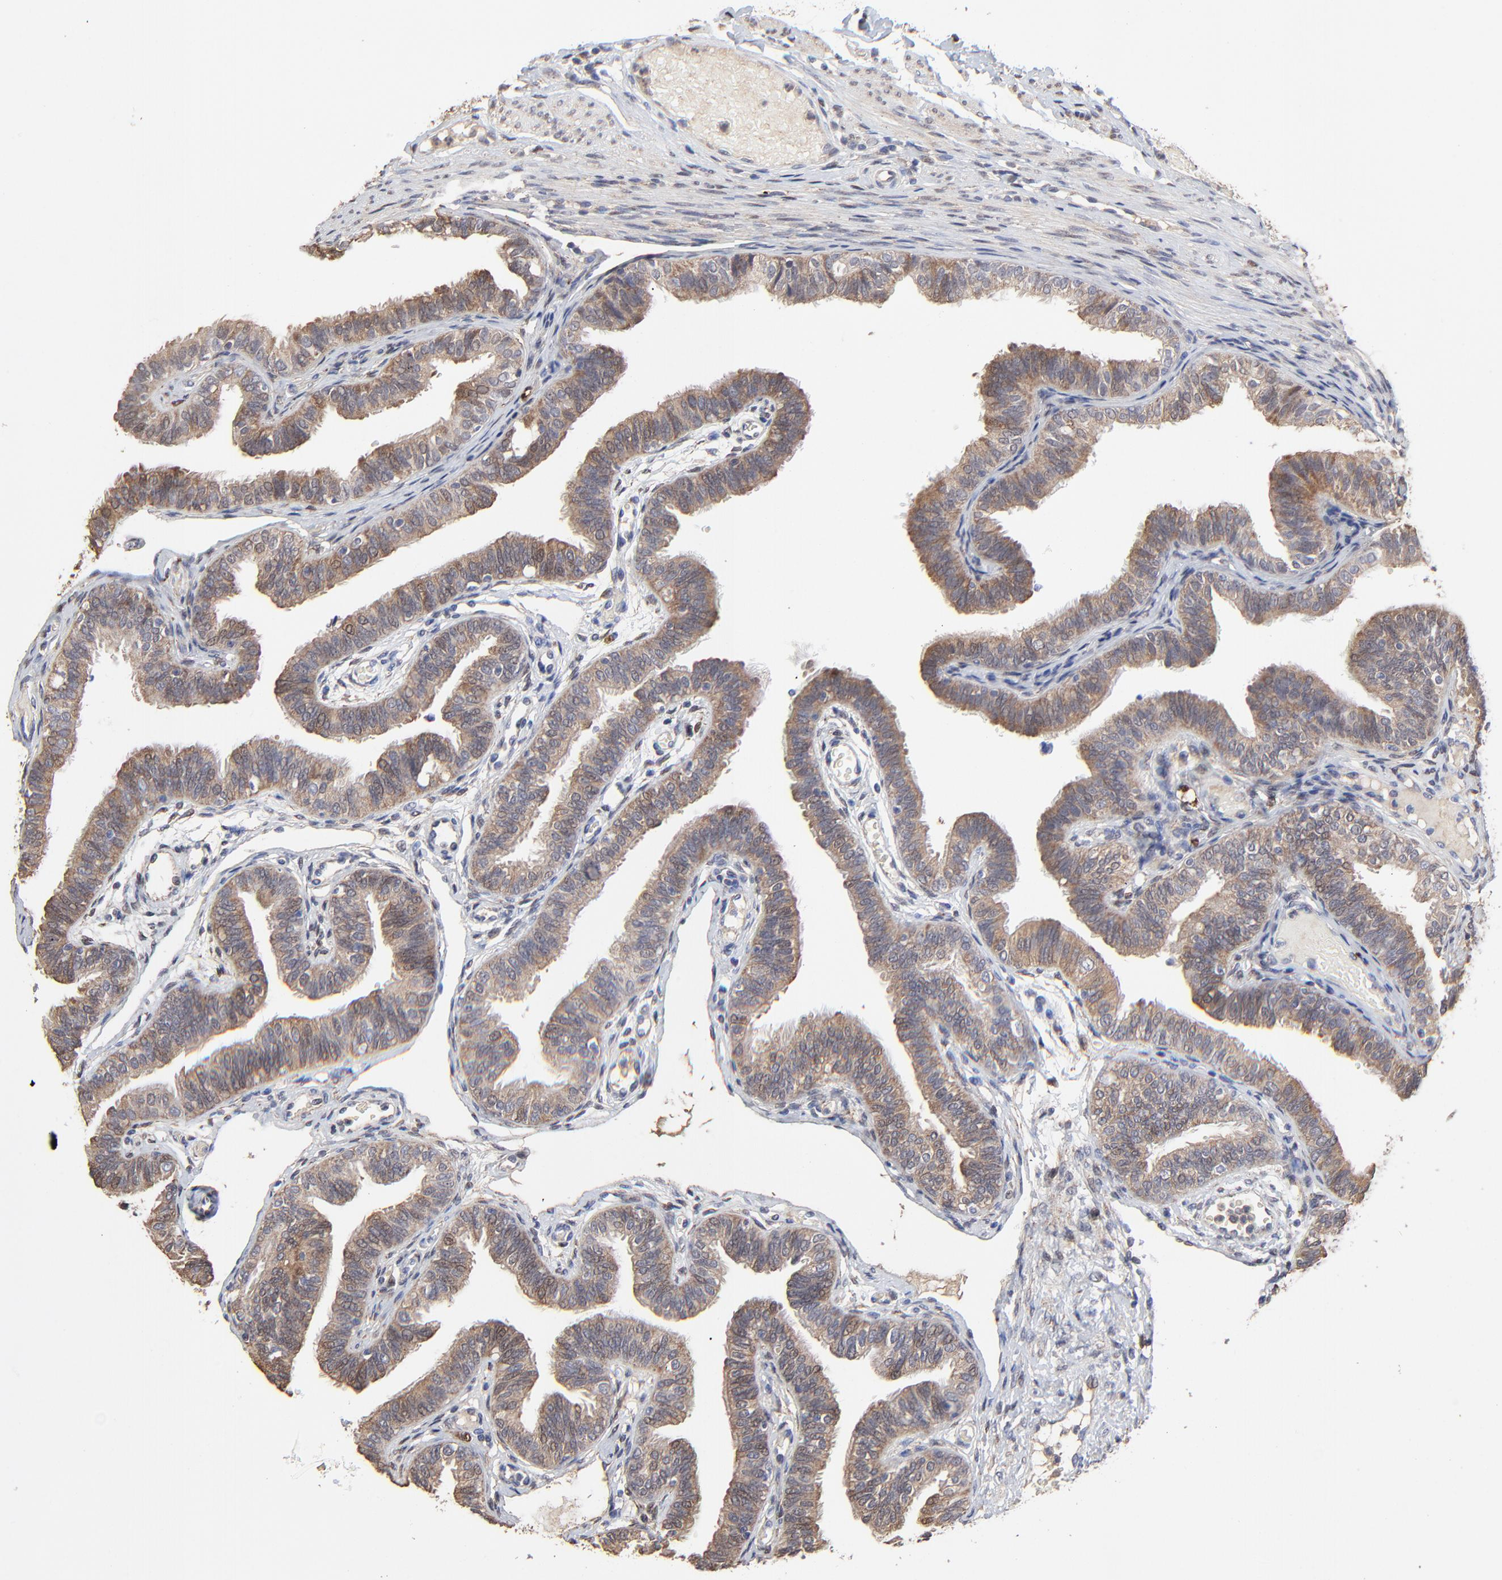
{"staining": {"intensity": "moderate", "quantity": ">75%", "location": "cytoplasmic/membranous"}, "tissue": "fallopian tube", "cell_type": "Glandular cells", "image_type": "normal", "snomed": [{"axis": "morphology", "description": "Normal tissue, NOS"}, {"axis": "morphology", "description": "Dermoid, NOS"}, {"axis": "topography", "description": "Fallopian tube"}], "caption": "A medium amount of moderate cytoplasmic/membranous staining is appreciated in approximately >75% of glandular cells in unremarkable fallopian tube.", "gene": "LGALS3", "patient": {"sex": "female", "age": 33}}